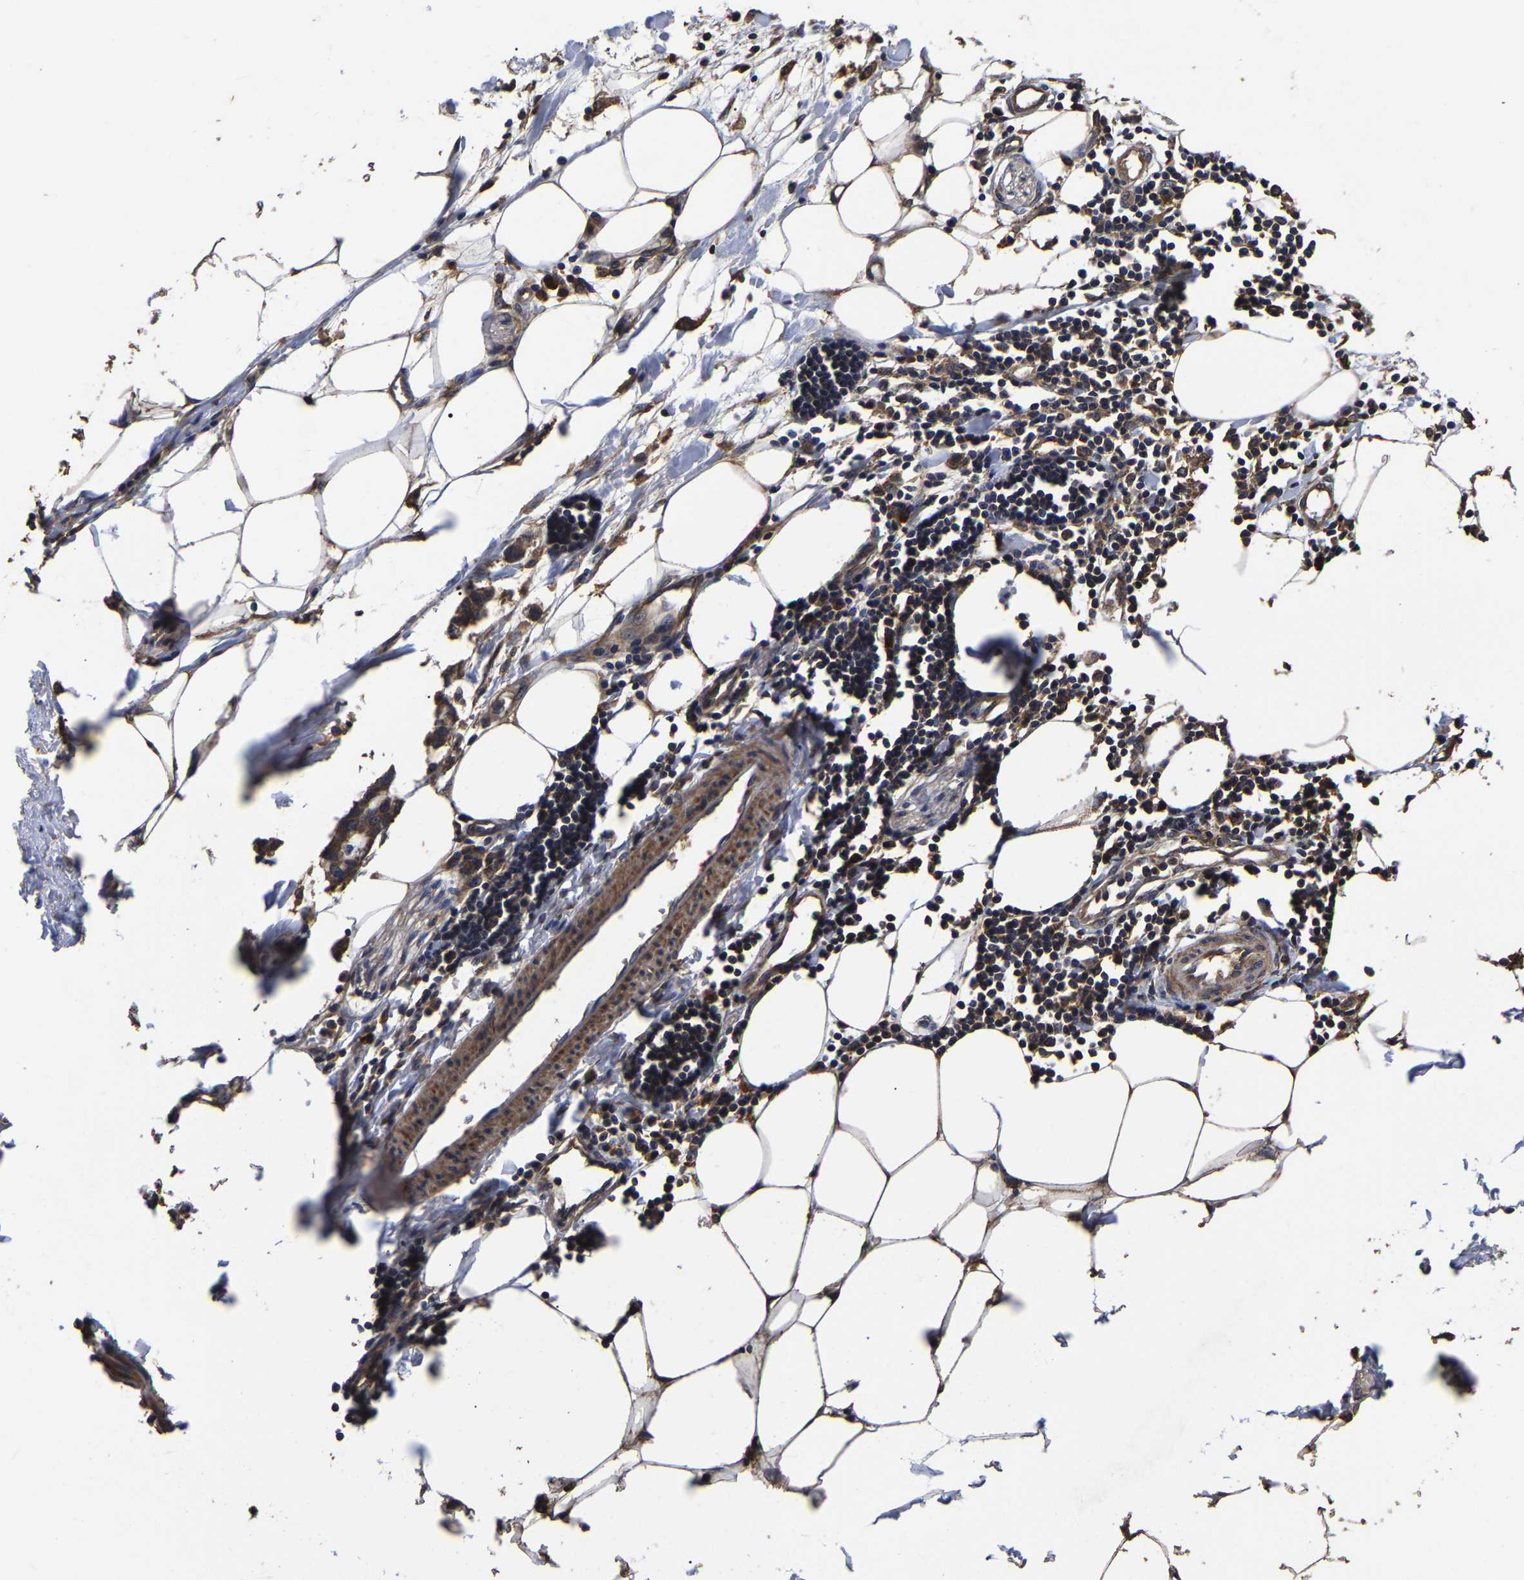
{"staining": {"intensity": "weak", "quantity": "25%-75%", "location": "cytoplasmic/membranous"}, "tissue": "adipose tissue", "cell_type": "Adipocytes", "image_type": "normal", "snomed": [{"axis": "morphology", "description": "Normal tissue, NOS"}, {"axis": "morphology", "description": "Adenocarcinoma, NOS"}, {"axis": "topography", "description": "Colon"}, {"axis": "topography", "description": "Peripheral nerve tissue"}], "caption": "Approximately 25%-75% of adipocytes in benign adipose tissue display weak cytoplasmic/membranous protein expression as visualized by brown immunohistochemical staining.", "gene": "ITCH", "patient": {"sex": "male", "age": 14}}